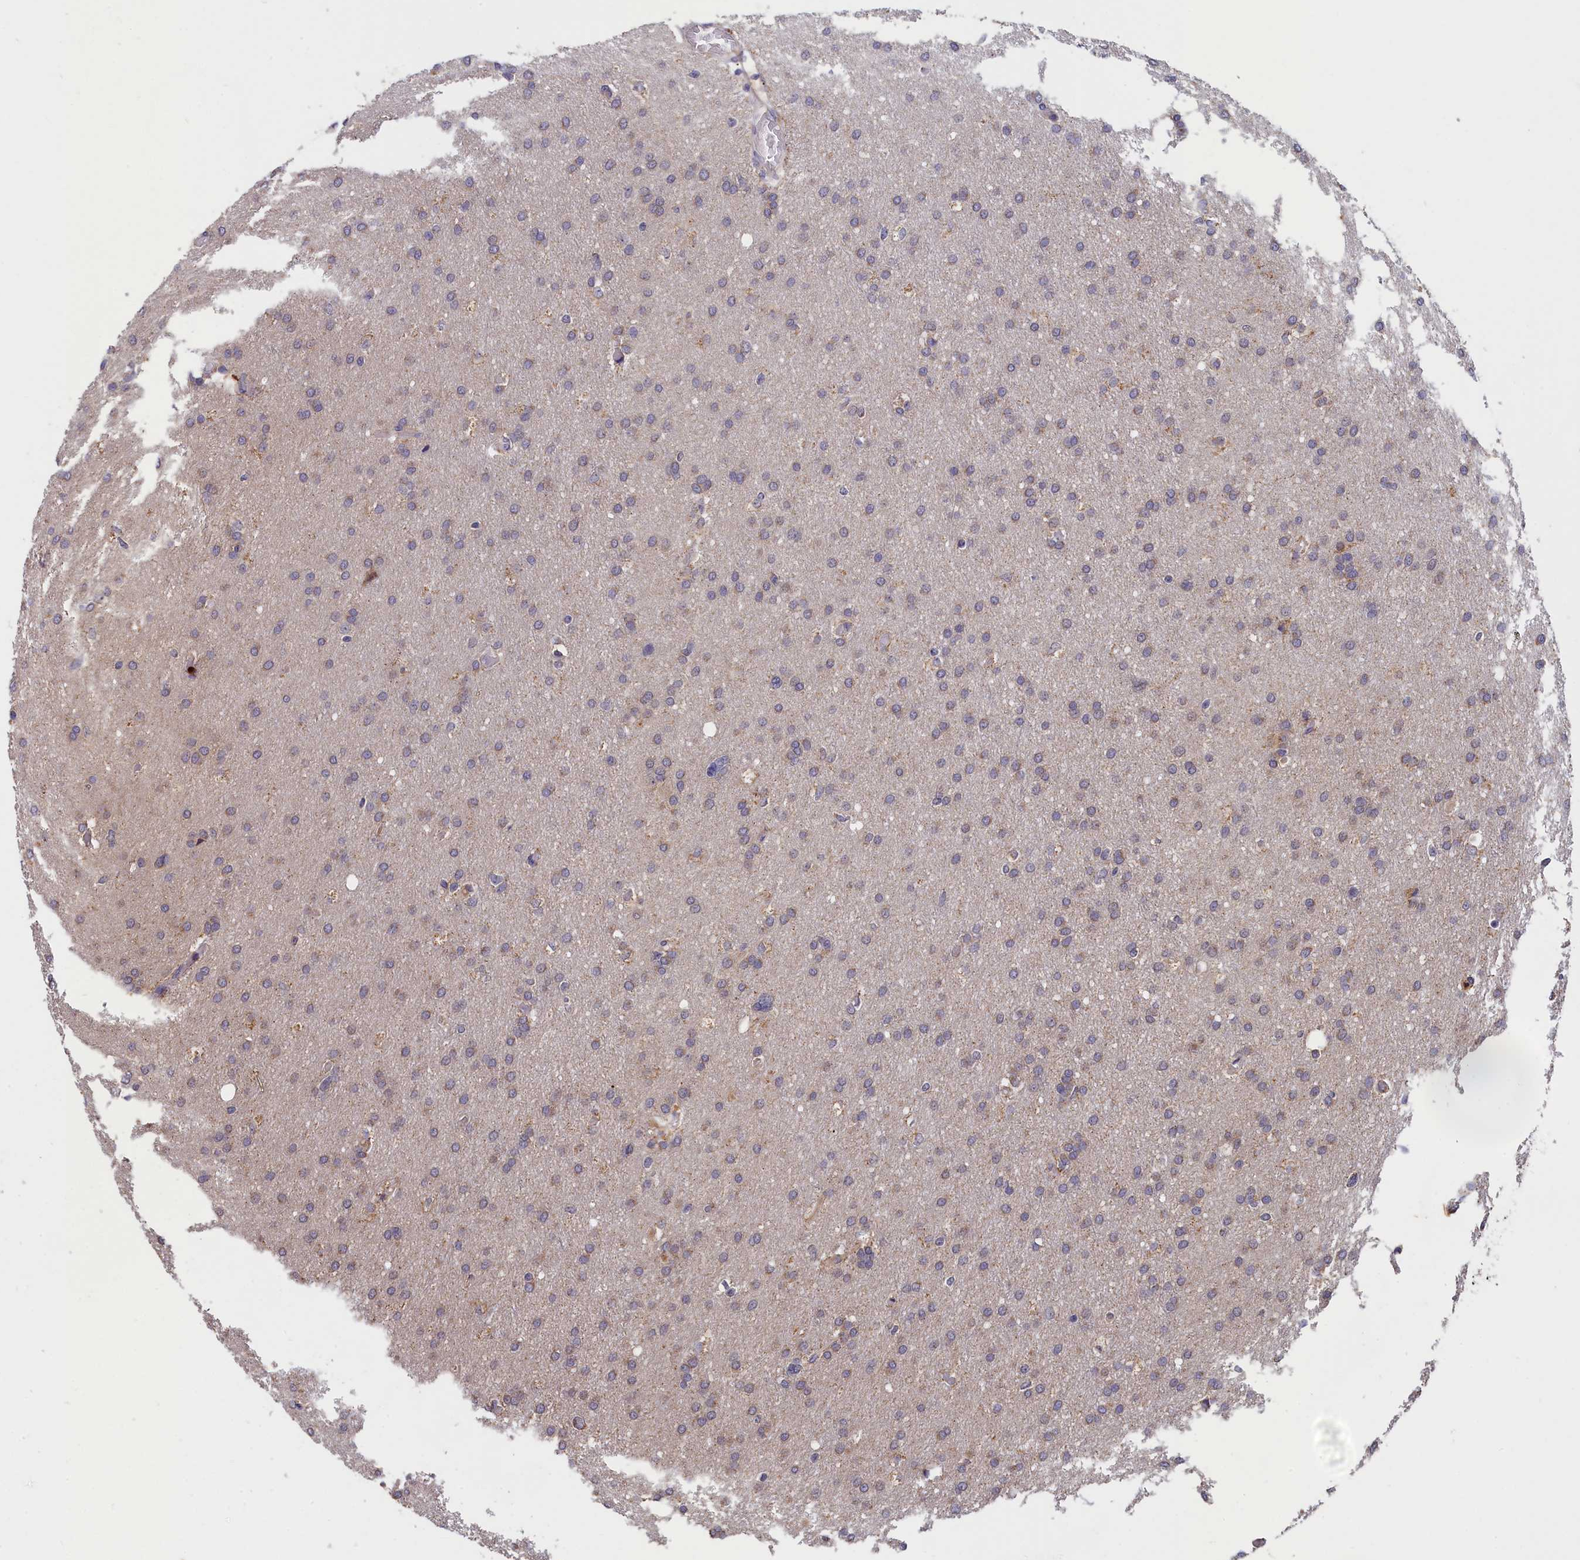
{"staining": {"intensity": "weak", "quantity": "<25%", "location": "cytoplasmic/membranous"}, "tissue": "glioma", "cell_type": "Tumor cells", "image_type": "cancer", "snomed": [{"axis": "morphology", "description": "Glioma, malignant, High grade"}, {"axis": "topography", "description": "Cerebral cortex"}], "caption": "Immunohistochemical staining of human glioma reveals no significant expression in tumor cells.", "gene": "EPB41L4B", "patient": {"sex": "female", "age": 36}}